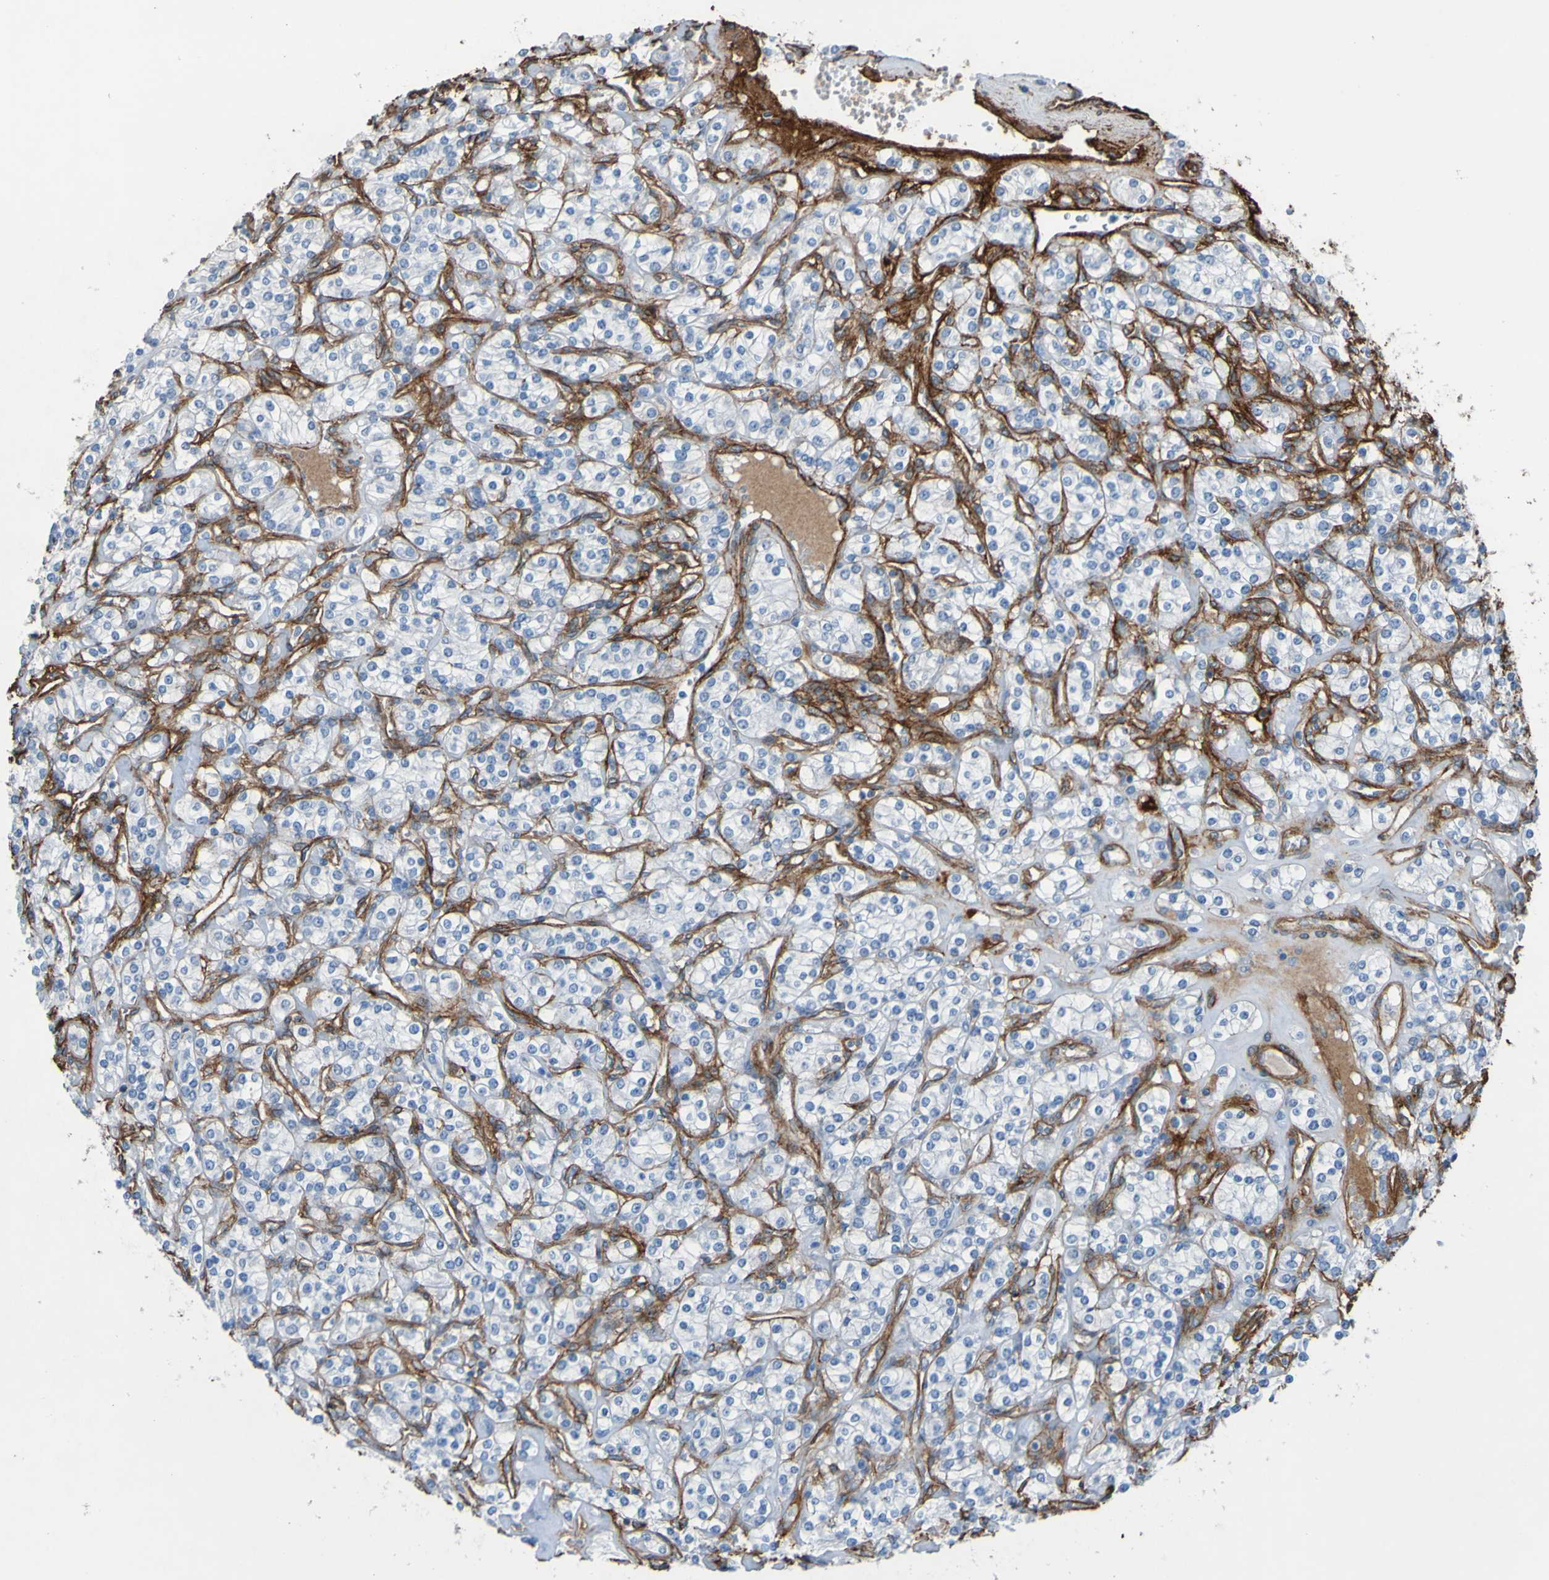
{"staining": {"intensity": "negative", "quantity": "none", "location": "none"}, "tissue": "renal cancer", "cell_type": "Tumor cells", "image_type": "cancer", "snomed": [{"axis": "morphology", "description": "Adenocarcinoma, NOS"}, {"axis": "topography", "description": "Kidney"}], "caption": "Tumor cells show no significant protein positivity in adenocarcinoma (renal).", "gene": "COL4A2", "patient": {"sex": "male", "age": 77}}